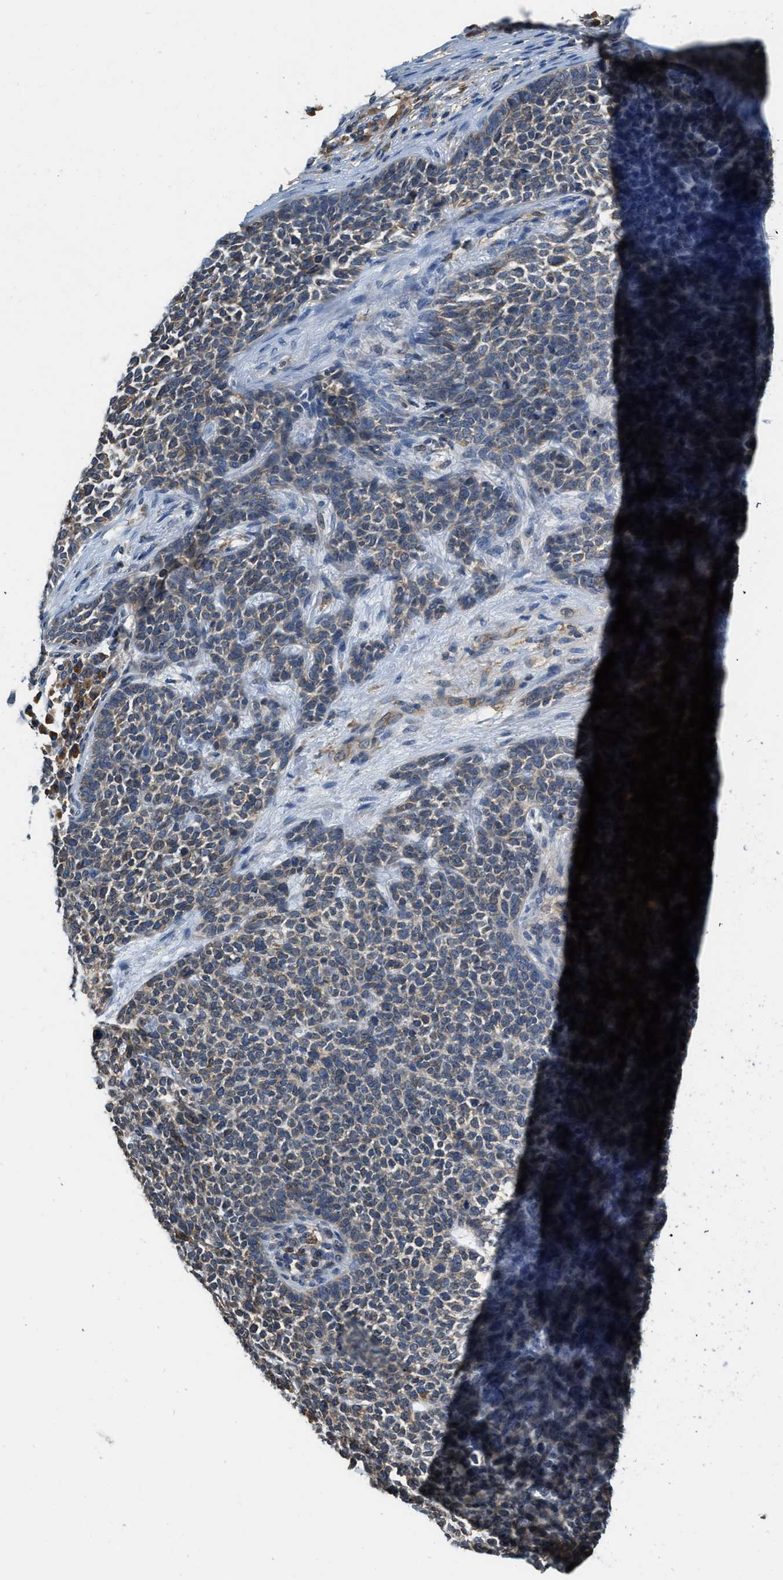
{"staining": {"intensity": "weak", "quantity": "25%-75%", "location": "cytoplasmic/membranous"}, "tissue": "skin cancer", "cell_type": "Tumor cells", "image_type": "cancer", "snomed": [{"axis": "morphology", "description": "Basal cell carcinoma"}, {"axis": "topography", "description": "Skin"}], "caption": "Basal cell carcinoma (skin) was stained to show a protein in brown. There is low levels of weak cytoplasmic/membranous positivity in about 25%-75% of tumor cells.", "gene": "BCAP31", "patient": {"sex": "female", "age": 84}}